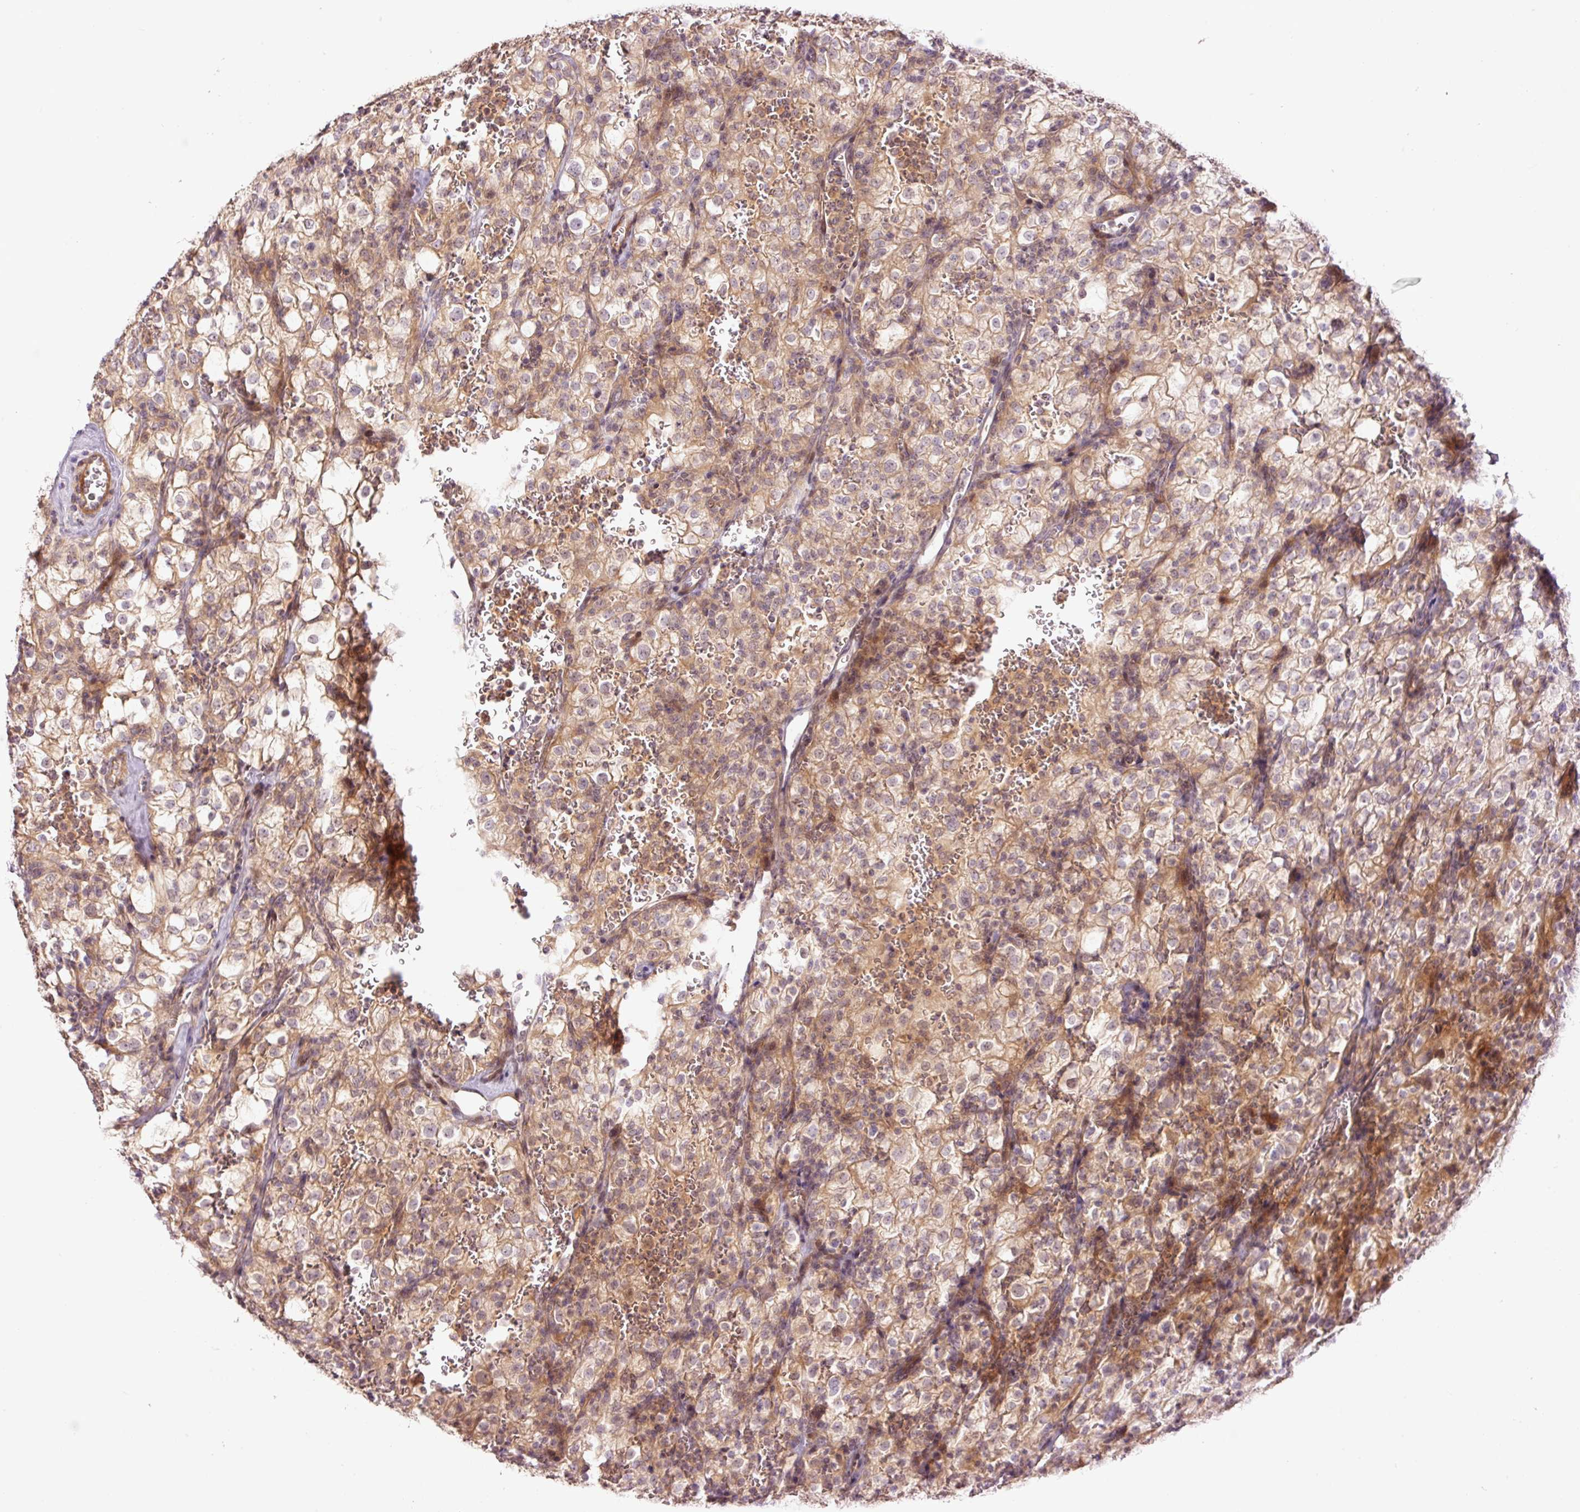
{"staining": {"intensity": "weak", "quantity": "25%-75%", "location": "cytoplasmic/membranous"}, "tissue": "renal cancer", "cell_type": "Tumor cells", "image_type": "cancer", "snomed": [{"axis": "morphology", "description": "Adenocarcinoma, NOS"}, {"axis": "topography", "description": "Kidney"}], "caption": "Tumor cells demonstrate low levels of weak cytoplasmic/membranous staining in approximately 25%-75% of cells in adenocarcinoma (renal).", "gene": "SLC29A3", "patient": {"sex": "female", "age": 74}}